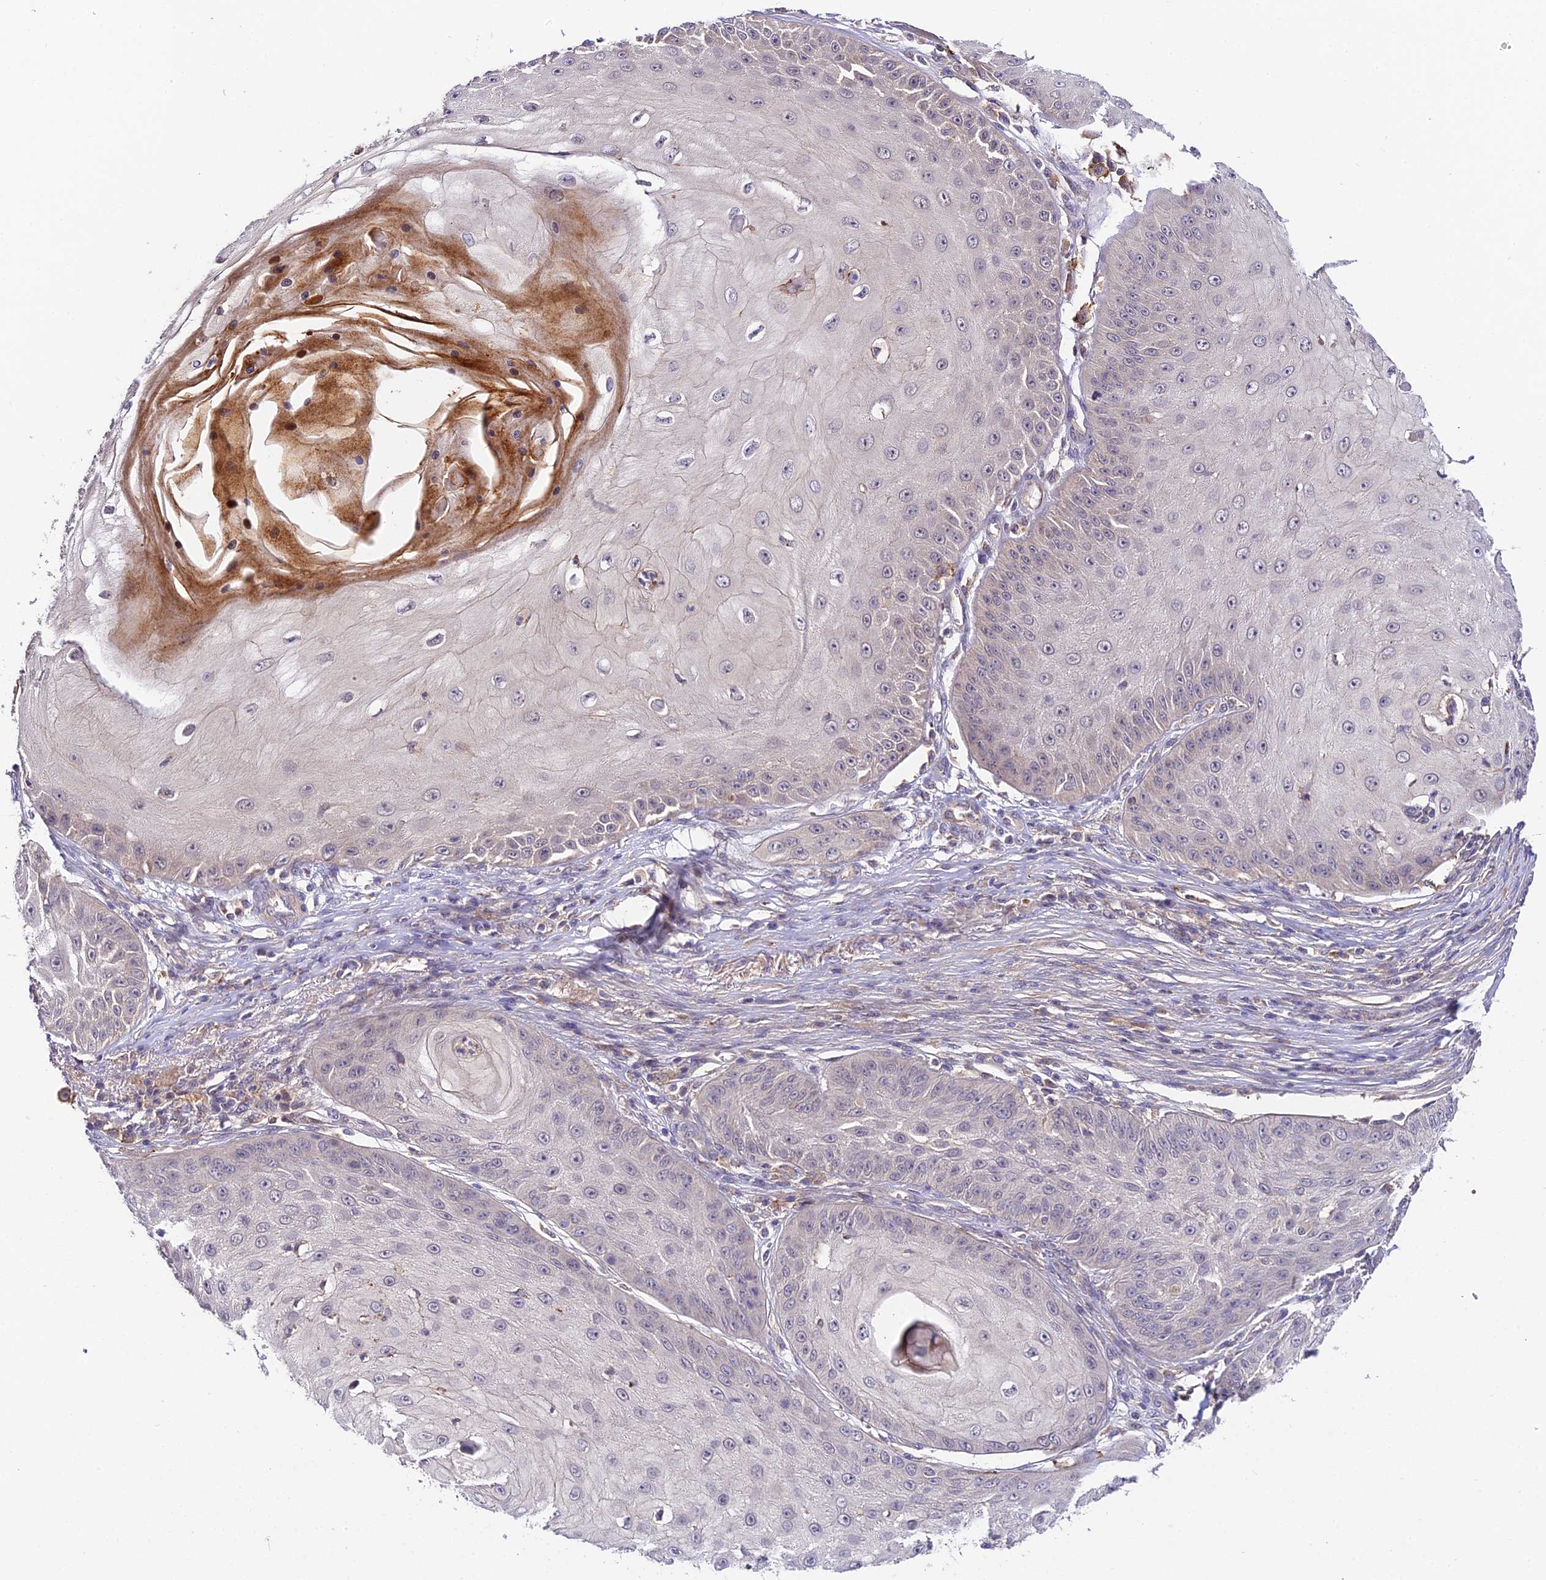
{"staining": {"intensity": "negative", "quantity": "none", "location": "none"}, "tissue": "skin cancer", "cell_type": "Tumor cells", "image_type": "cancer", "snomed": [{"axis": "morphology", "description": "Squamous cell carcinoma, NOS"}, {"axis": "topography", "description": "Skin"}], "caption": "This is a histopathology image of immunohistochemistry (IHC) staining of skin cancer (squamous cell carcinoma), which shows no positivity in tumor cells.", "gene": "ZBED8", "patient": {"sex": "male", "age": 70}}